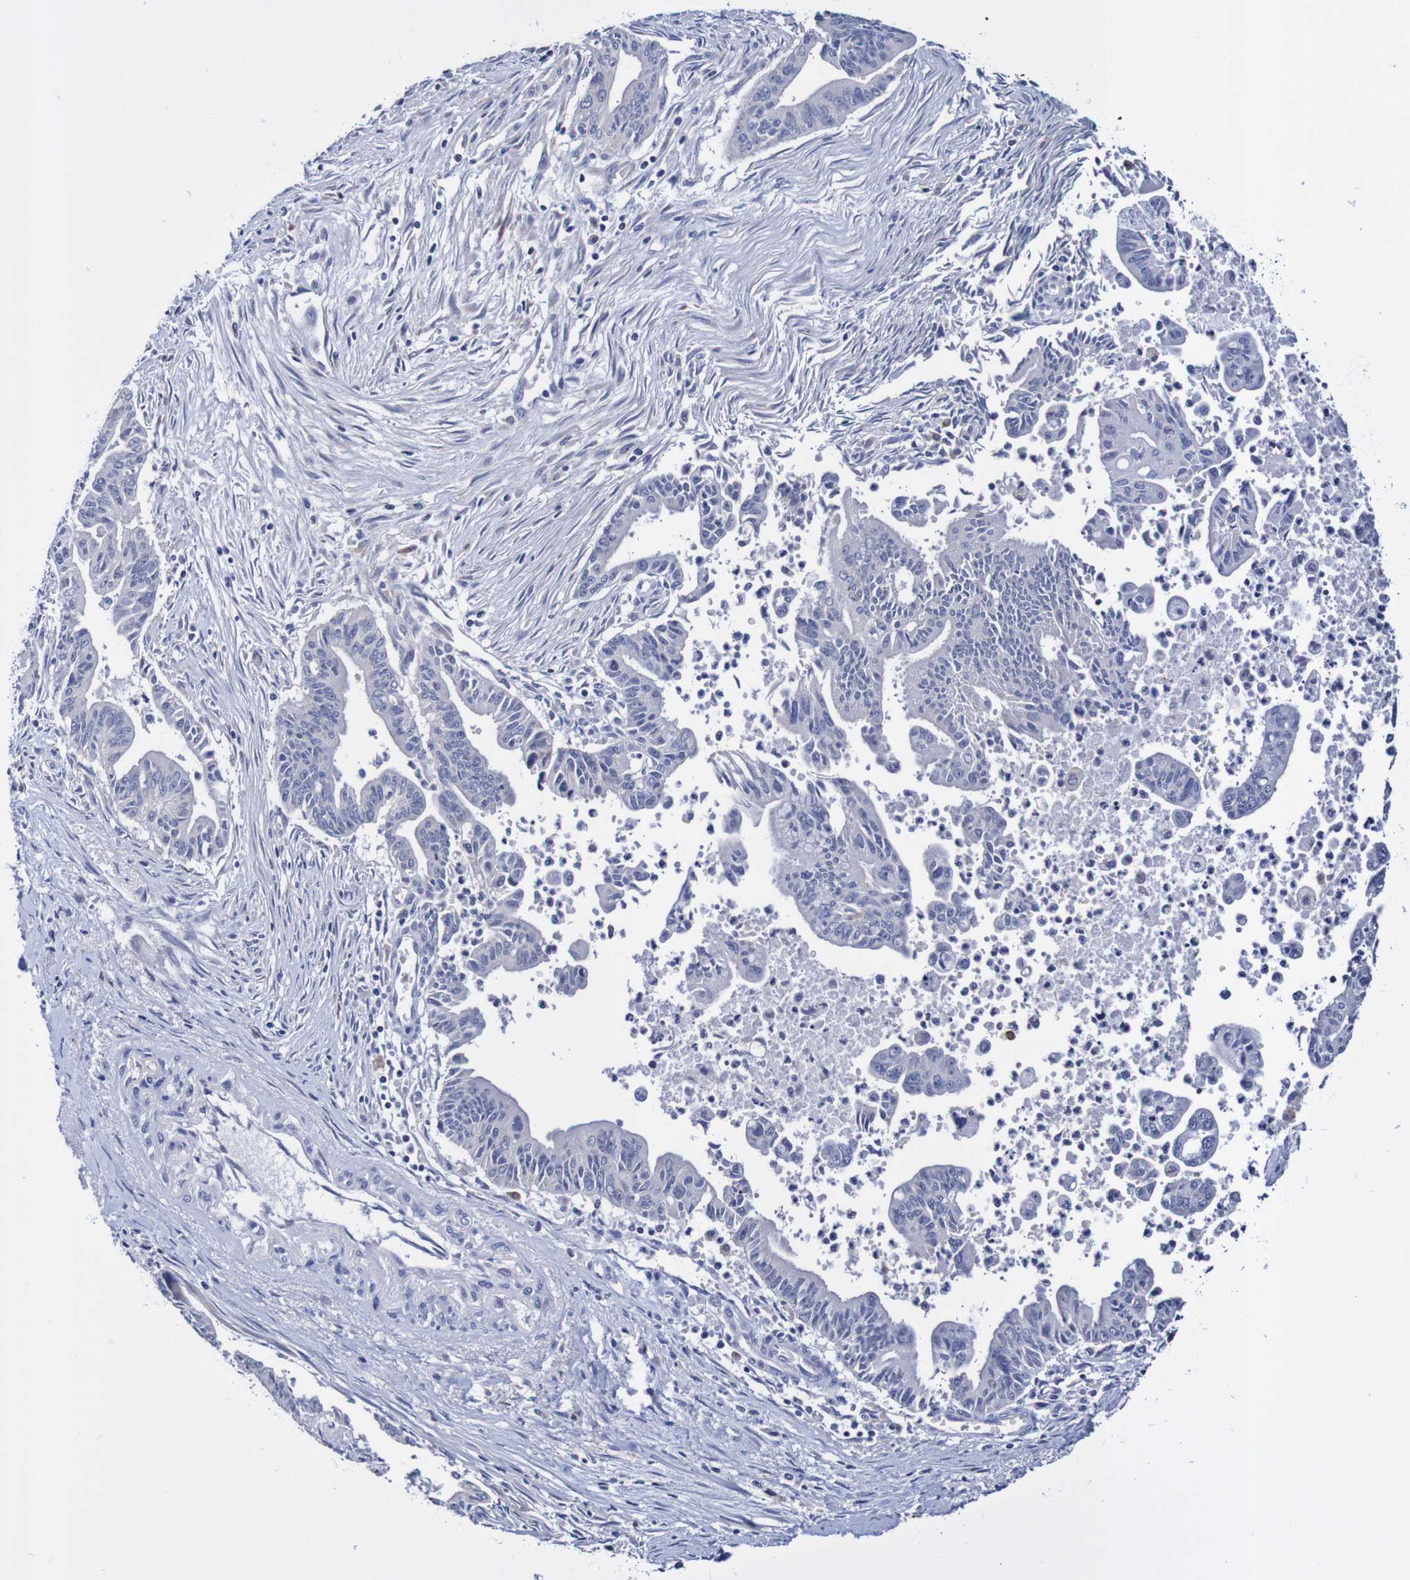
{"staining": {"intensity": "negative", "quantity": "none", "location": "none"}, "tissue": "pancreatic cancer", "cell_type": "Tumor cells", "image_type": "cancer", "snomed": [{"axis": "morphology", "description": "Adenocarcinoma, NOS"}, {"axis": "topography", "description": "Pancreas"}], "caption": "This is a histopathology image of immunohistochemistry staining of adenocarcinoma (pancreatic), which shows no expression in tumor cells. (Brightfield microscopy of DAB (3,3'-diaminobenzidine) immunohistochemistry at high magnification).", "gene": "SEZ6", "patient": {"sex": "male", "age": 70}}